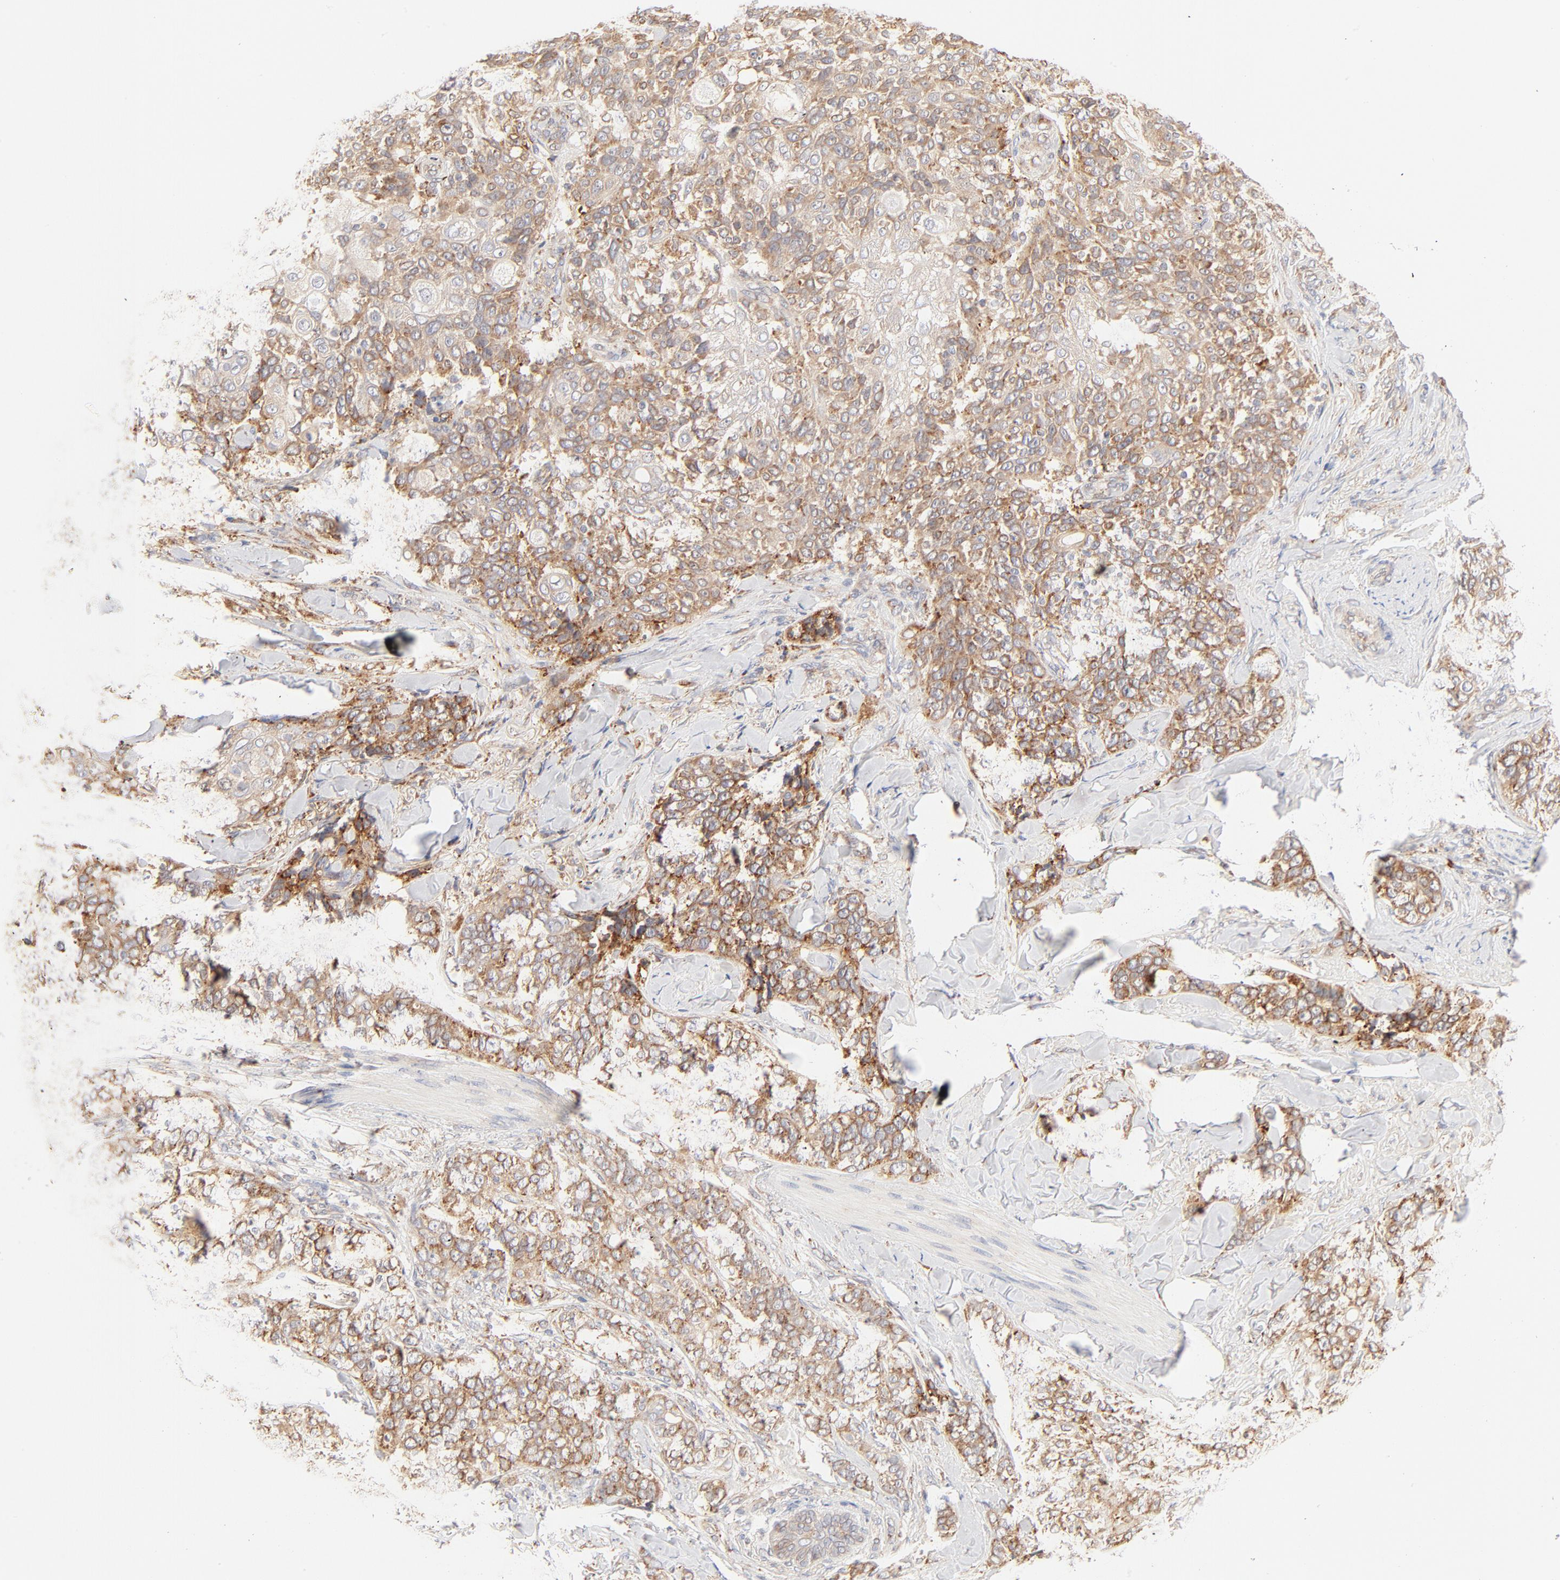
{"staining": {"intensity": "moderate", "quantity": ">75%", "location": "cytoplasmic/membranous"}, "tissue": "skin cancer", "cell_type": "Tumor cells", "image_type": "cancer", "snomed": [{"axis": "morphology", "description": "Normal tissue, NOS"}, {"axis": "morphology", "description": "Squamous cell carcinoma, NOS"}, {"axis": "topography", "description": "Skin"}], "caption": "Protein staining exhibits moderate cytoplasmic/membranous positivity in approximately >75% of tumor cells in skin cancer.", "gene": "PARP12", "patient": {"sex": "female", "age": 83}}